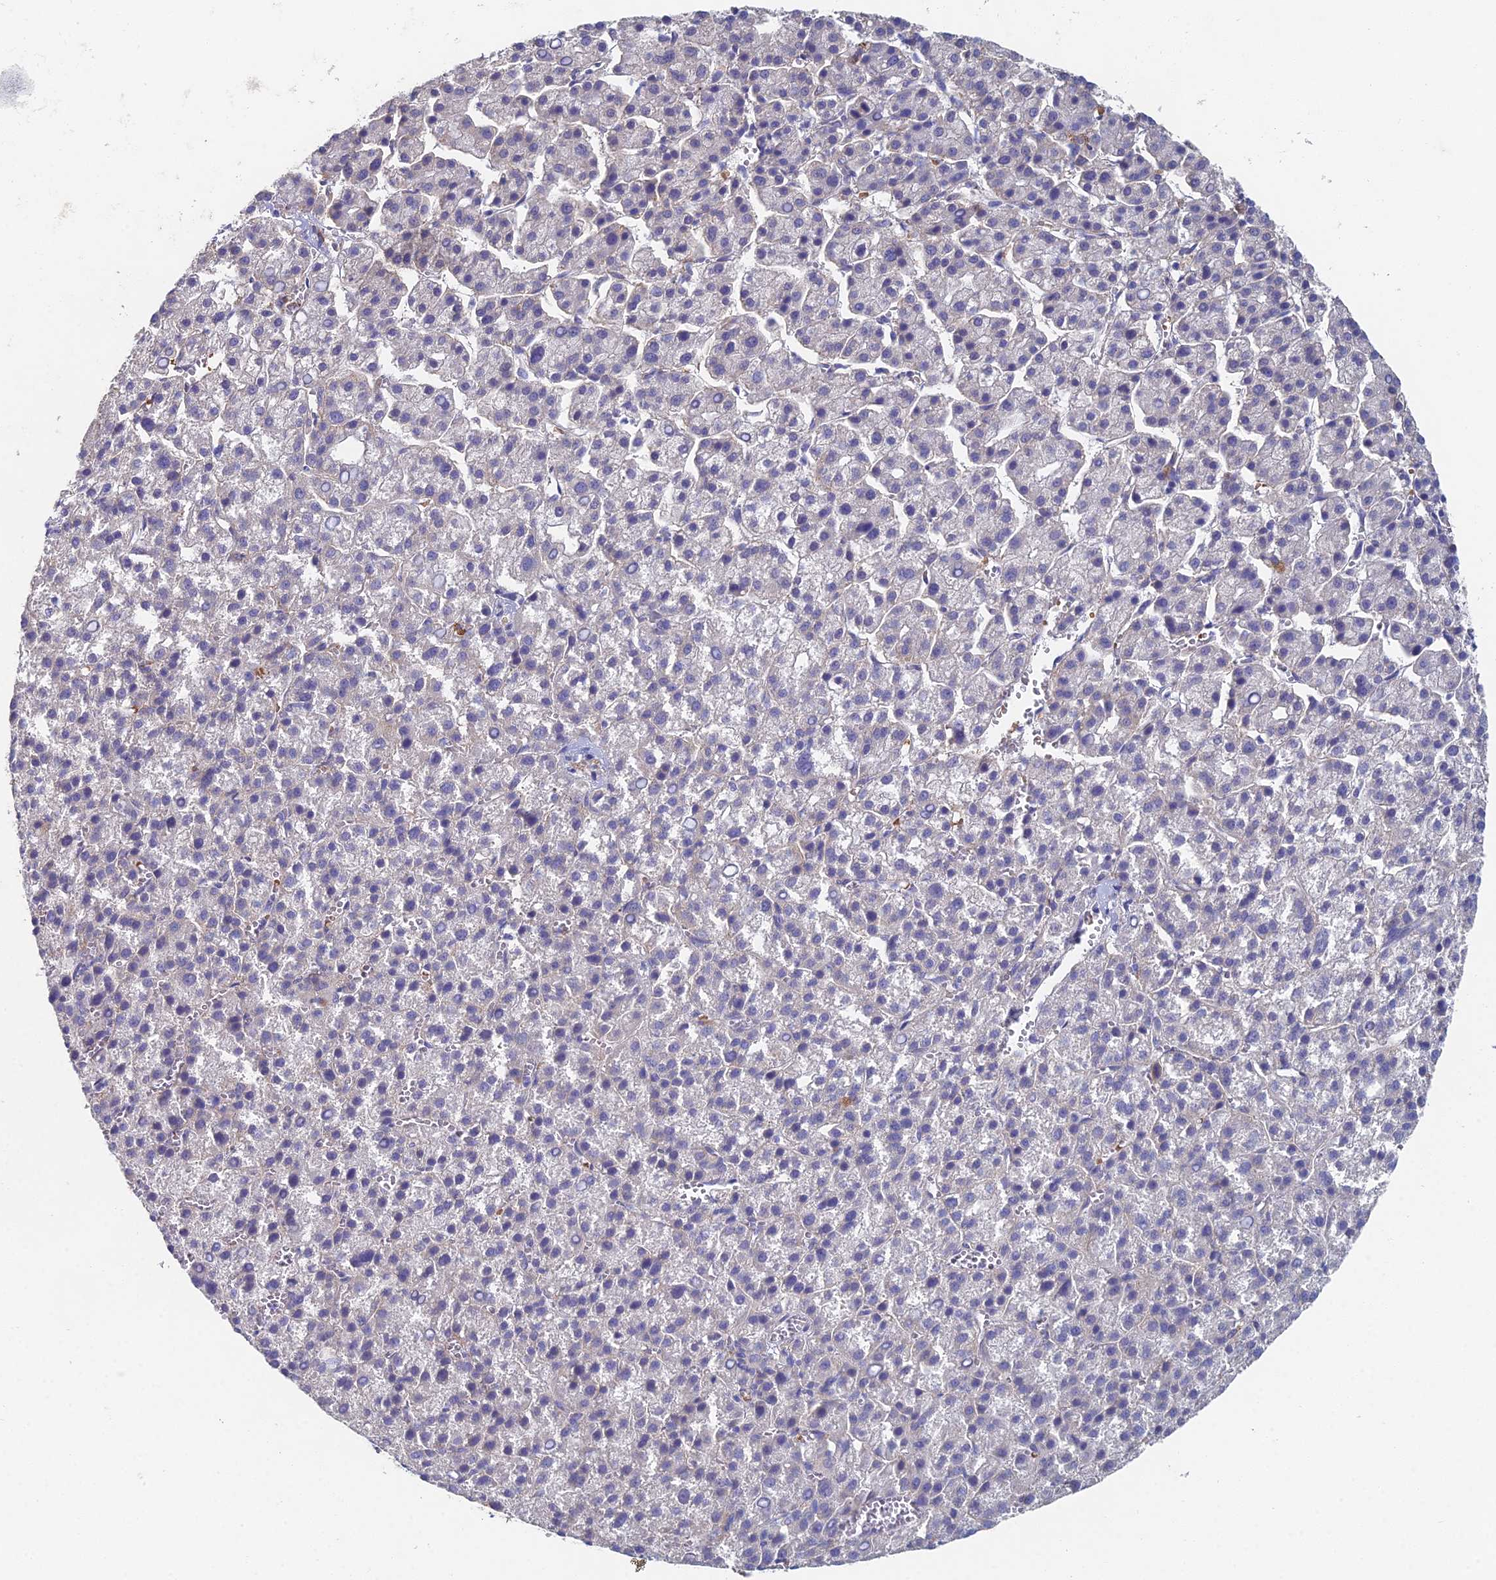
{"staining": {"intensity": "negative", "quantity": "none", "location": "none"}, "tissue": "liver cancer", "cell_type": "Tumor cells", "image_type": "cancer", "snomed": [{"axis": "morphology", "description": "Carcinoma, Hepatocellular, NOS"}, {"axis": "topography", "description": "Liver"}], "caption": "An immunohistochemistry micrograph of hepatocellular carcinoma (liver) is shown. There is no staining in tumor cells of hepatocellular carcinoma (liver).", "gene": "ELOF1", "patient": {"sex": "female", "age": 58}}